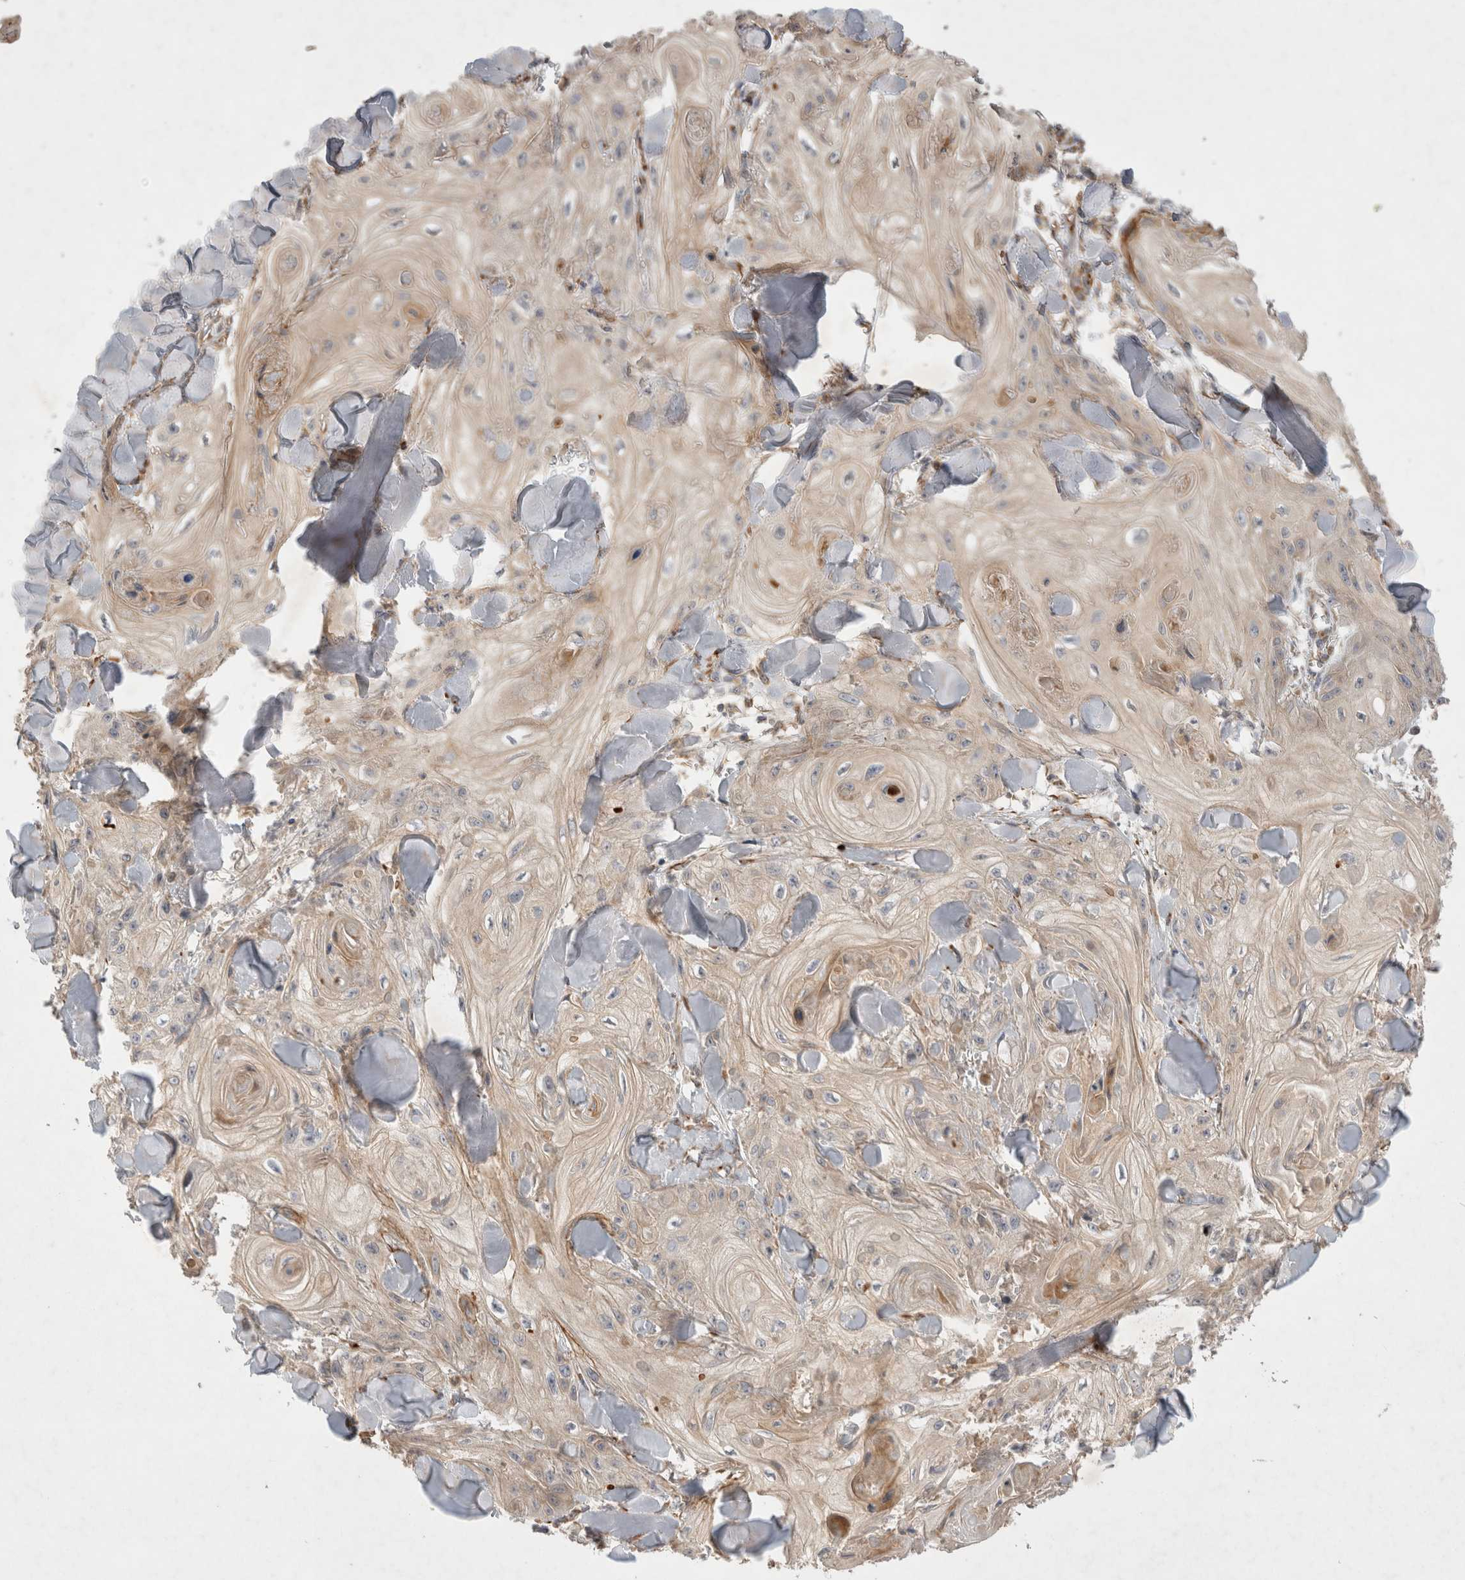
{"staining": {"intensity": "weak", "quantity": "<25%", "location": "cytoplasmic/membranous"}, "tissue": "skin cancer", "cell_type": "Tumor cells", "image_type": "cancer", "snomed": [{"axis": "morphology", "description": "Squamous cell carcinoma, NOS"}, {"axis": "topography", "description": "Skin"}], "caption": "An image of skin squamous cell carcinoma stained for a protein demonstrates no brown staining in tumor cells.", "gene": "NMU", "patient": {"sex": "male", "age": 74}}